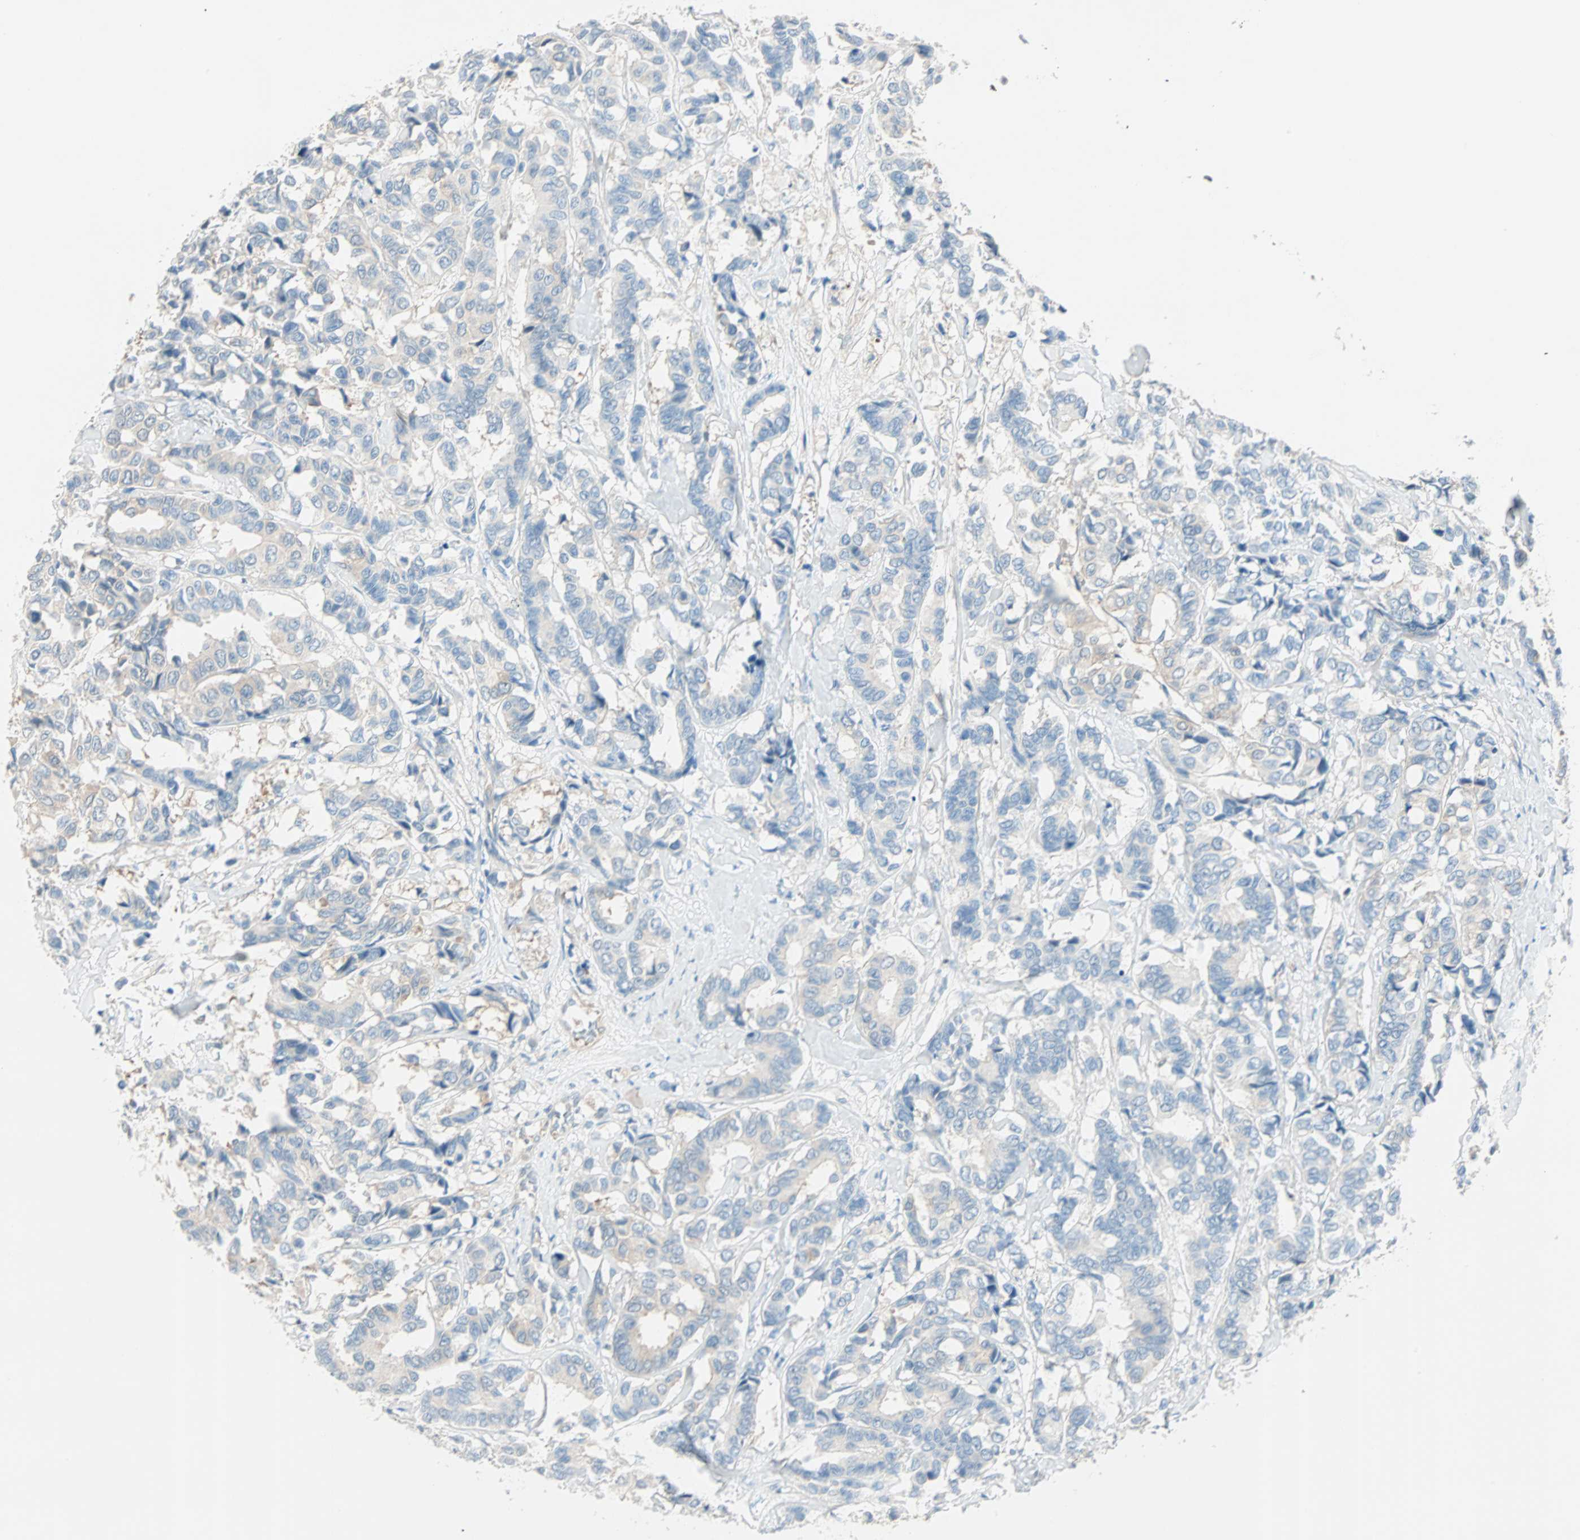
{"staining": {"intensity": "negative", "quantity": "none", "location": "none"}, "tissue": "breast cancer", "cell_type": "Tumor cells", "image_type": "cancer", "snomed": [{"axis": "morphology", "description": "Duct carcinoma"}, {"axis": "topography", "description": "Breast"}], "caption": "Invasive ductal carcinoma (breast) was stained to show a protein in brown. There is no significant staining in tumor cells.", "gene": "ATF6", "patient": {"sex": "female", "age": 87}}